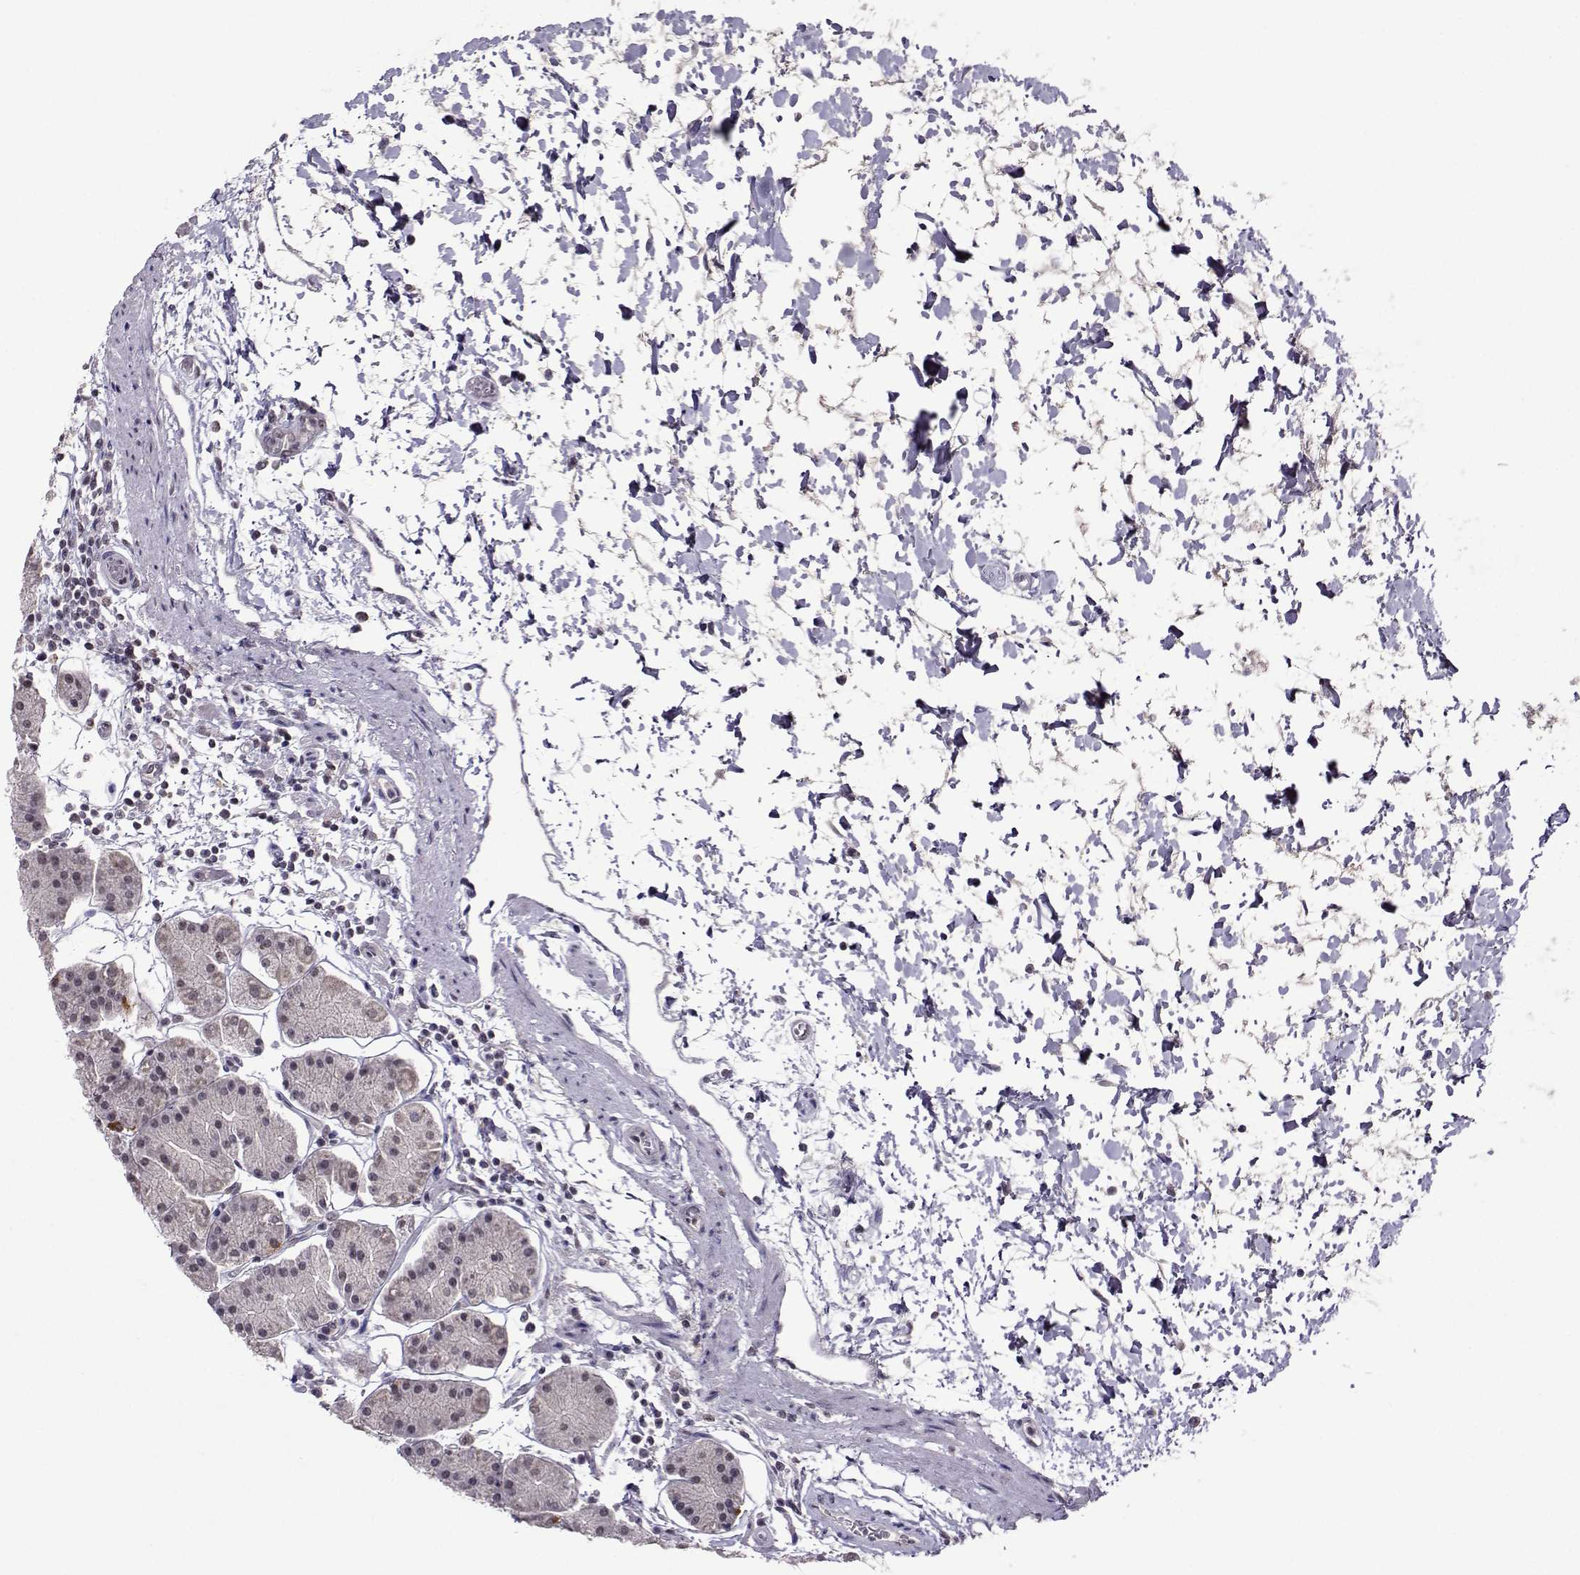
{"staining": {"intensity": "weak", "quantity": "<25%", "location": "cytoplasmic/membranous,nuclear"}, "tissue": "stomach", "cell_type": "Glandular cells", "image_type": "normal", "snomed": [{"axis": "morphology", "description": "Normal tissue, NOS"}, {"axis": "topography", "description": "Stomach"}], "caption": "Immunohistochemistry photomicrograph of benign stomach: stomach stained with DAB displays no significant protein positivity in glandular cells.", "gene": "DDX20", "patient": {"sex": "male", "age": 54}}